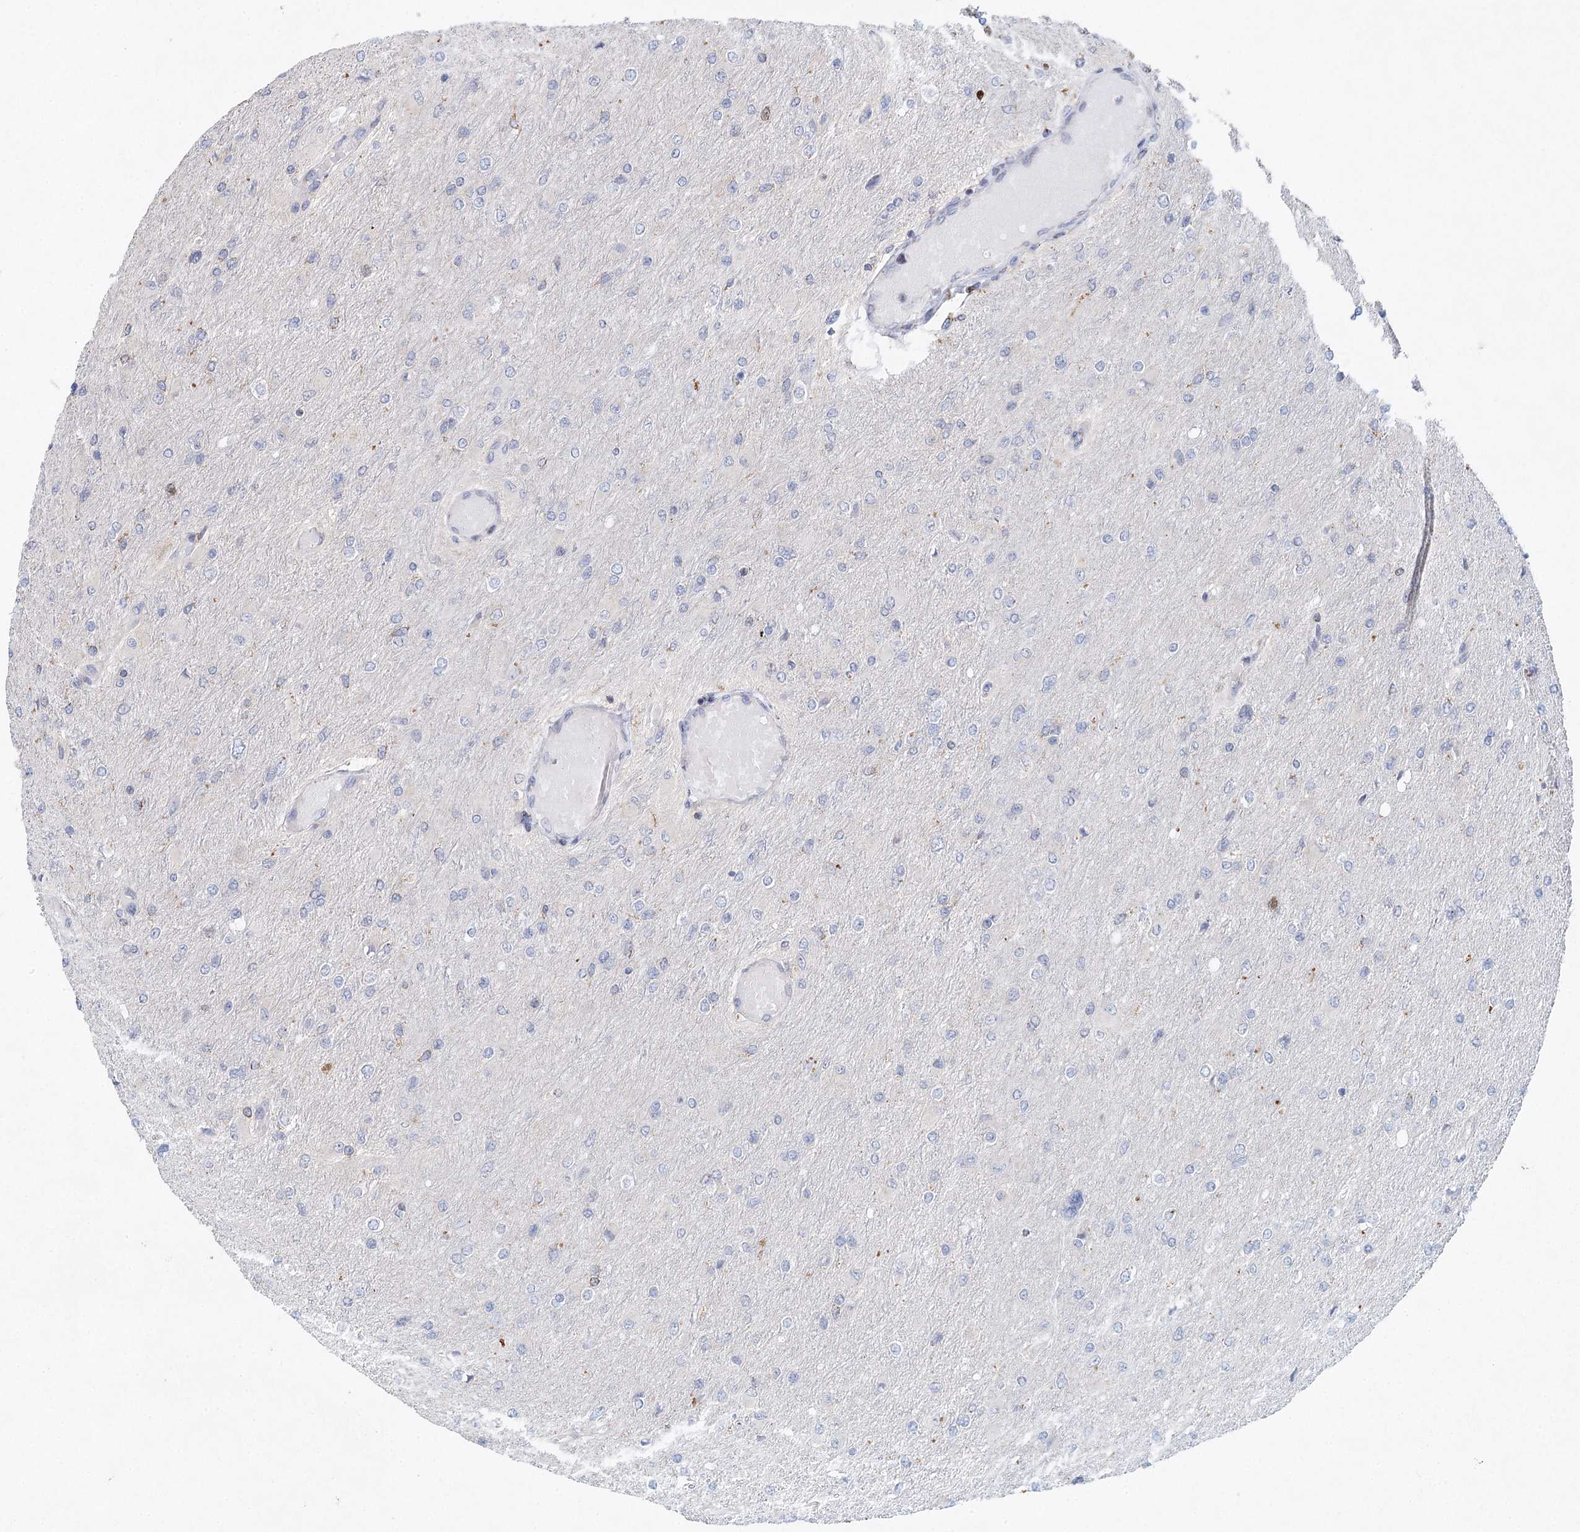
{"staining": {"intensity": "negative", "quantity": "none", "location": "none"}, "tissue": "glioma", "cell_type": "Tumor cells", "image_type": "cancer", "snomed": [{"axis": "morphology", "description": "Glioma, malignant, High grade"}, {"axis": "topography", "description": "Cerebral cortex"}], "caption": "High magnification brightfield microscopy of glioma stained with DAB (brown) and counterstained with hematoxylin (blue): tumor cells show no significant expression. The staining is performed using DAB (3,3'-diaminobenzidine) brown chromogen with nuclei counter-stained in using hematoxylin.", "gene": "XPO6", "patient": {"sex": "female", "age": 36}}